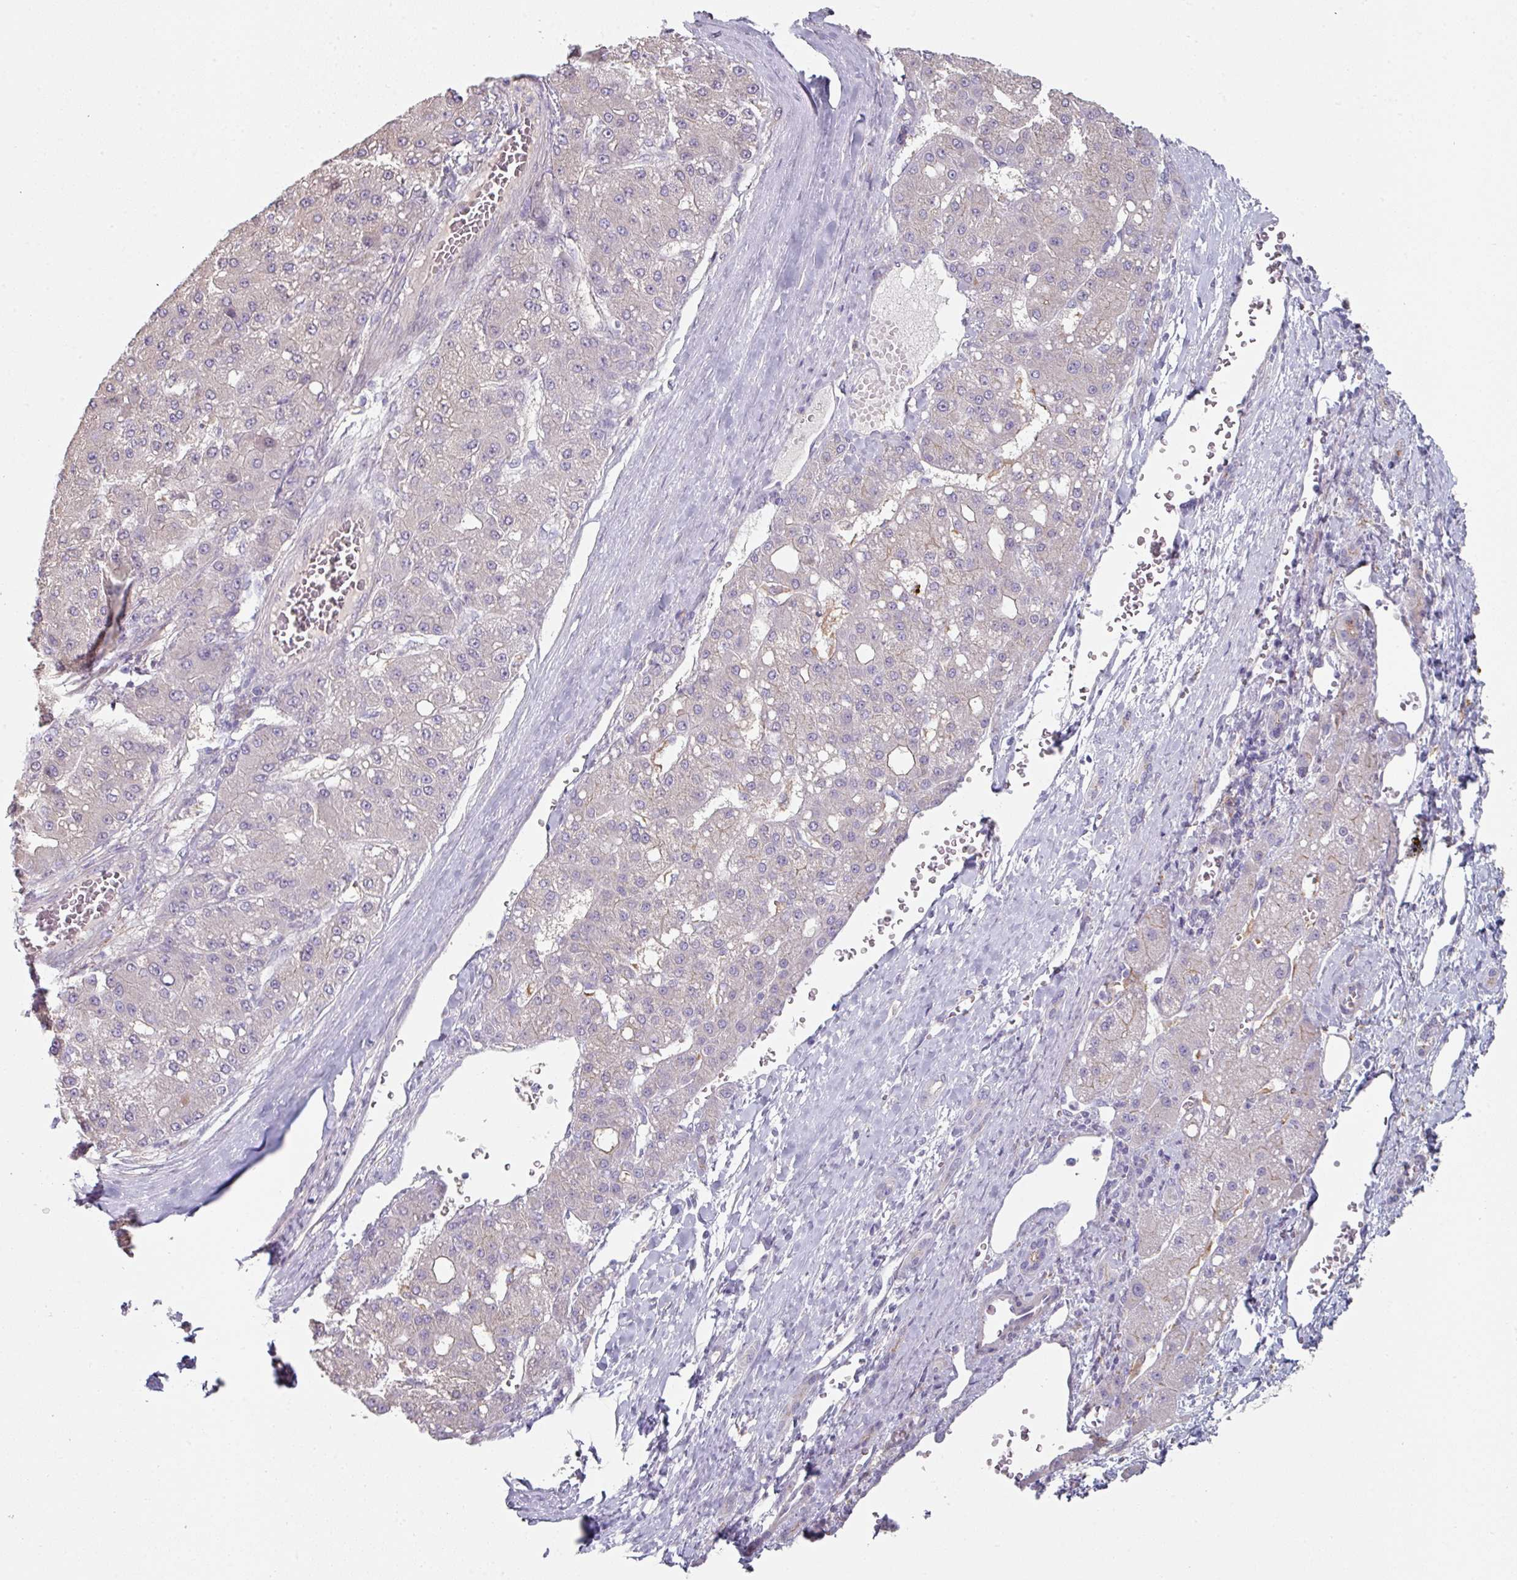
{"staining": {"intensity": "negative", "quantity": "none", "location": "none"}, "tissue": "liver cancer", "cell_type": "Tumor cells", "image_type": "cancer", "snomed": [{"axis": "morphology", "description": "Carcinoma, Hepatocellular, NOS"}, {"axis": "topography", "description": "Liver"}], "caption": "Tumor cells show no significant positivity in hepatocellular carcinoma (liver).", "gene": "WSB2", "patient": {"sex": "male", "age": 67}}